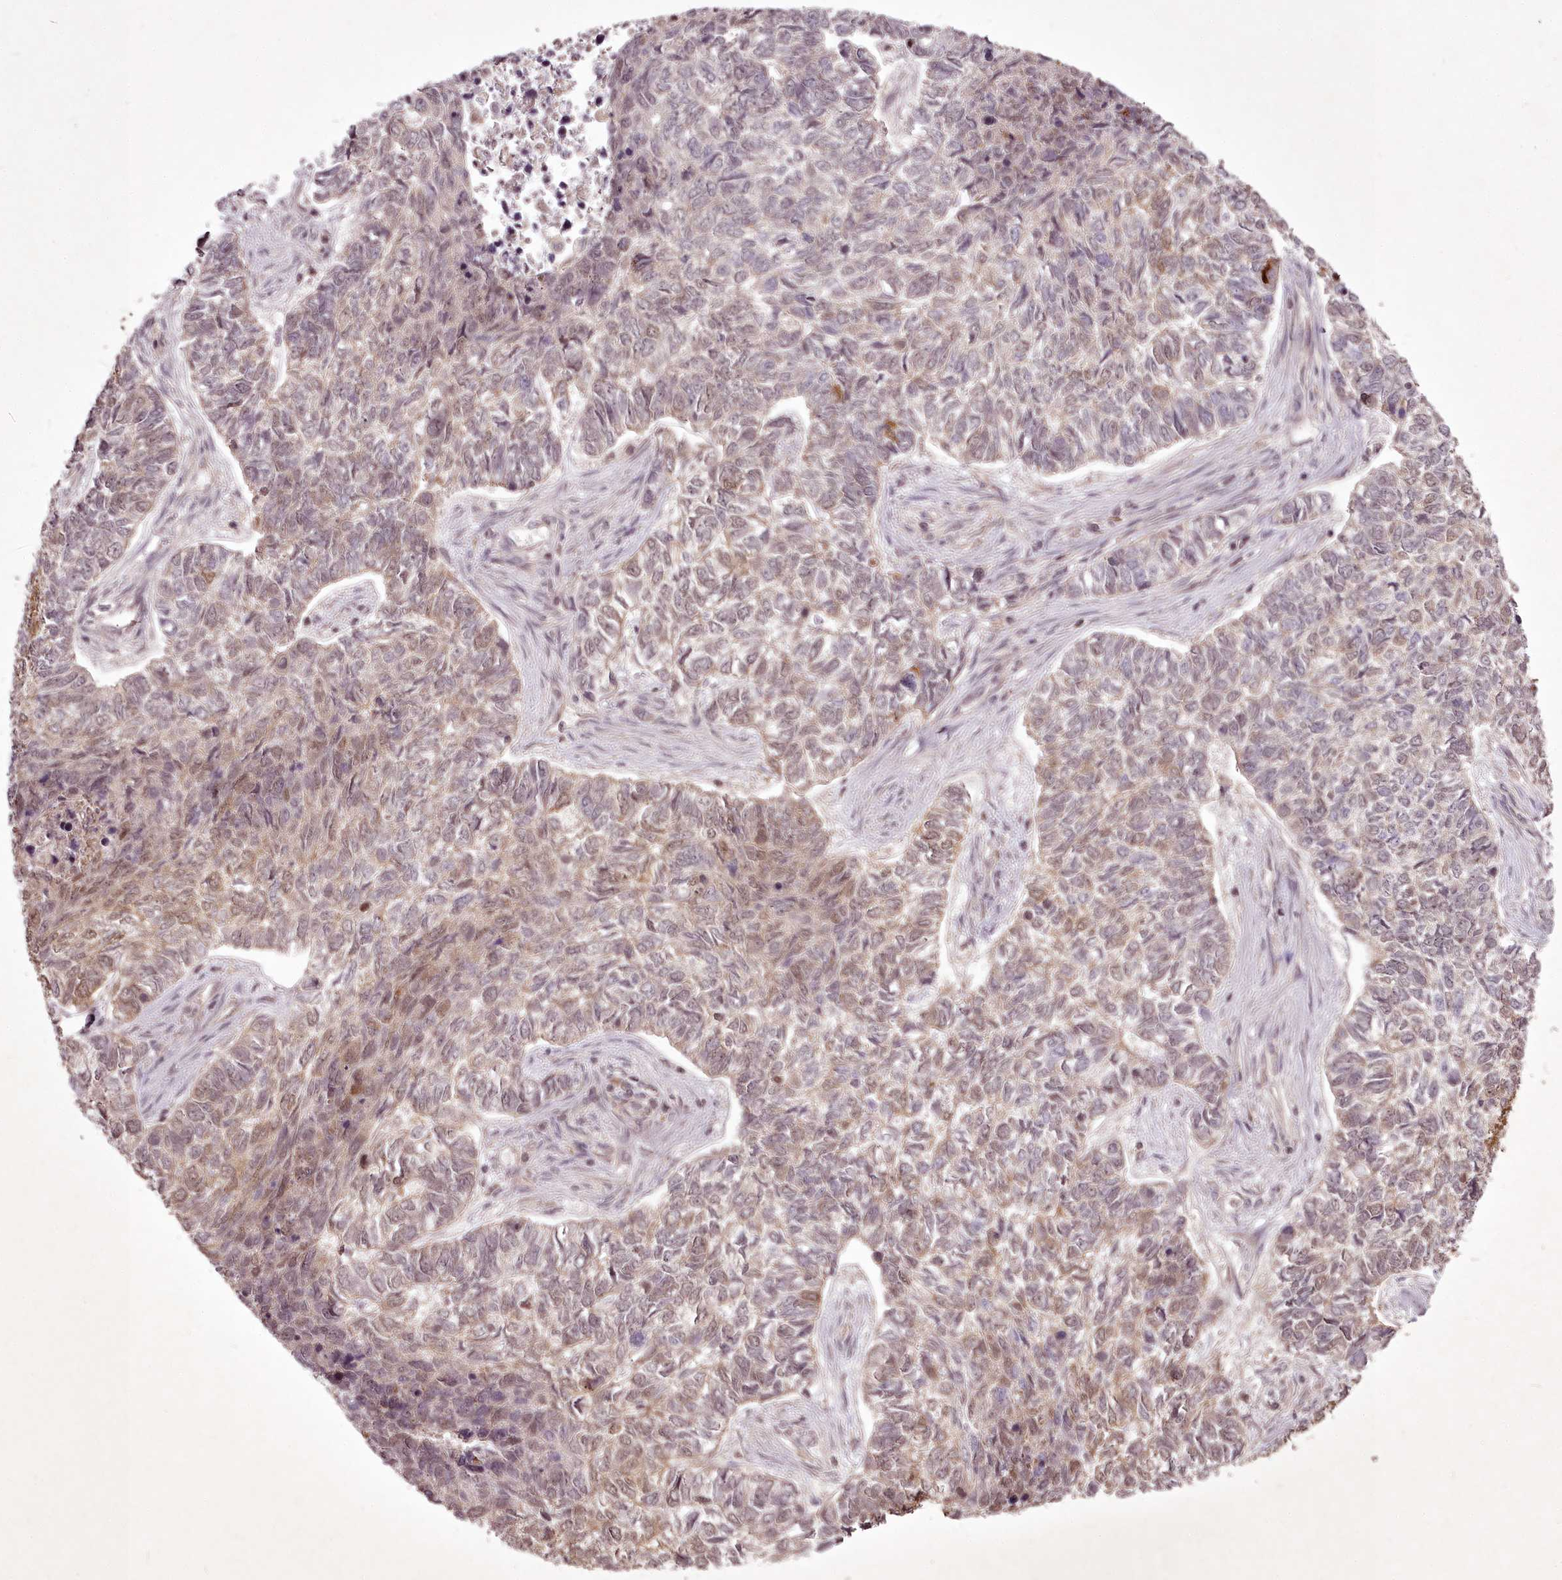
{"staining": {"intensity": "moderate", "quantity": "25%-75%", "location": "cytoplasmic/membranous"}, "tissue": "skin cancer", "cell_type": "Tumor cells", "image_type": "cancer", "snomed": [{"axis": "morphology", "description": "Basal cell carcinoma"}, {"axis": "topography", "description": "Skin"}], "caption": "Human skin basal cell carcinoma stained with a brown dye shows moderate cytoplasmic/membranous positive expression in approximately 25%-75% of tumor cells.", "gene": "CHCHD2", "patient": {"sex": "female", "age": 65}}